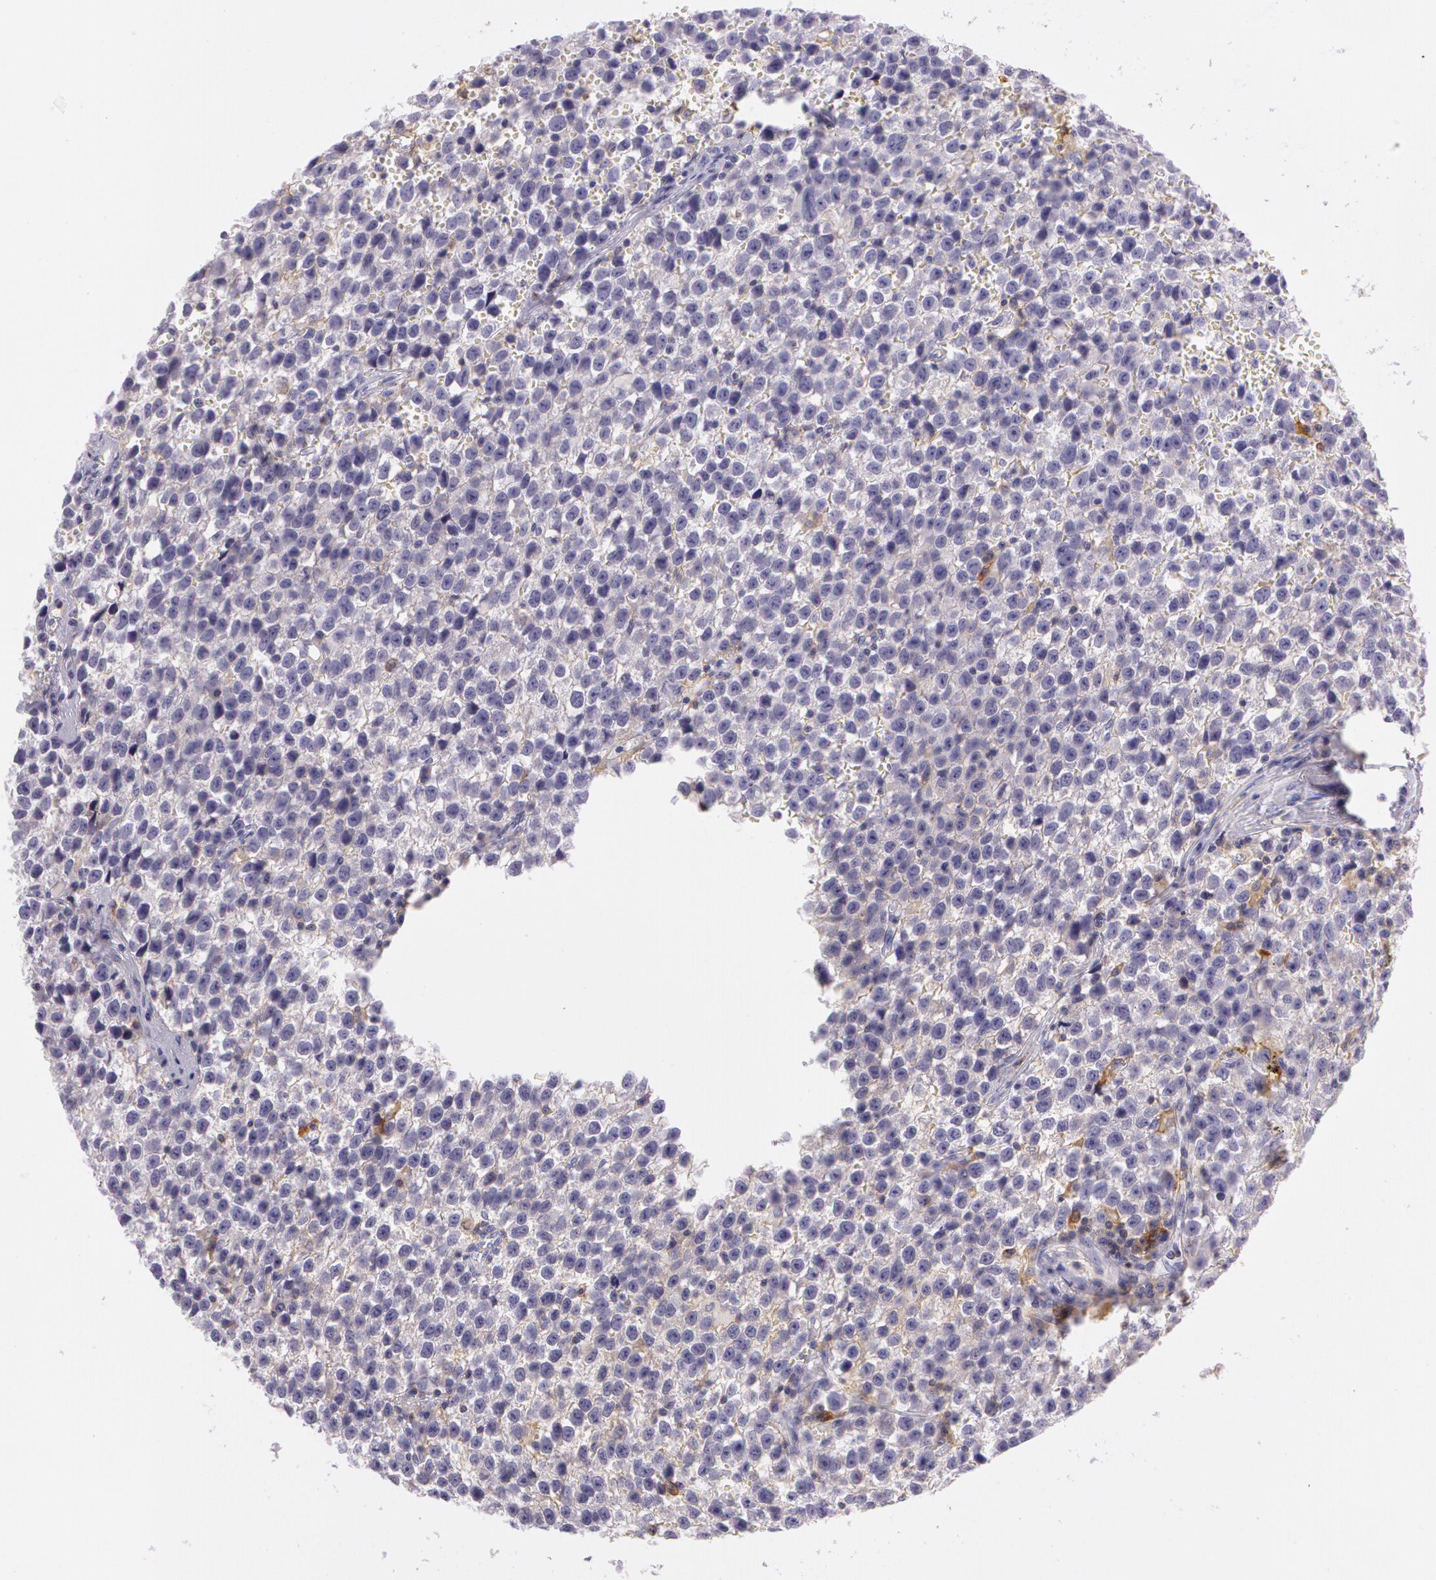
{"staining": {"intensity": "weak", "quantity": "<25%", "location": "cytoplasmic/membranous"}, "tissue": "testis cancer", "cell_type": "Tumor cells", "image_type": "cancer", "snomed": [{"axis": "morphology", "description": "Seminoma, NOS"}, {"axis": "topography", "description": "Testis"}], "caption": "High power microscopy micrograph of an IHC histopathology image of testis cancer, revealing no significant expression in tumor cells.", "gene": "LY75", "patient": {"sex": "male", "age": 35}}